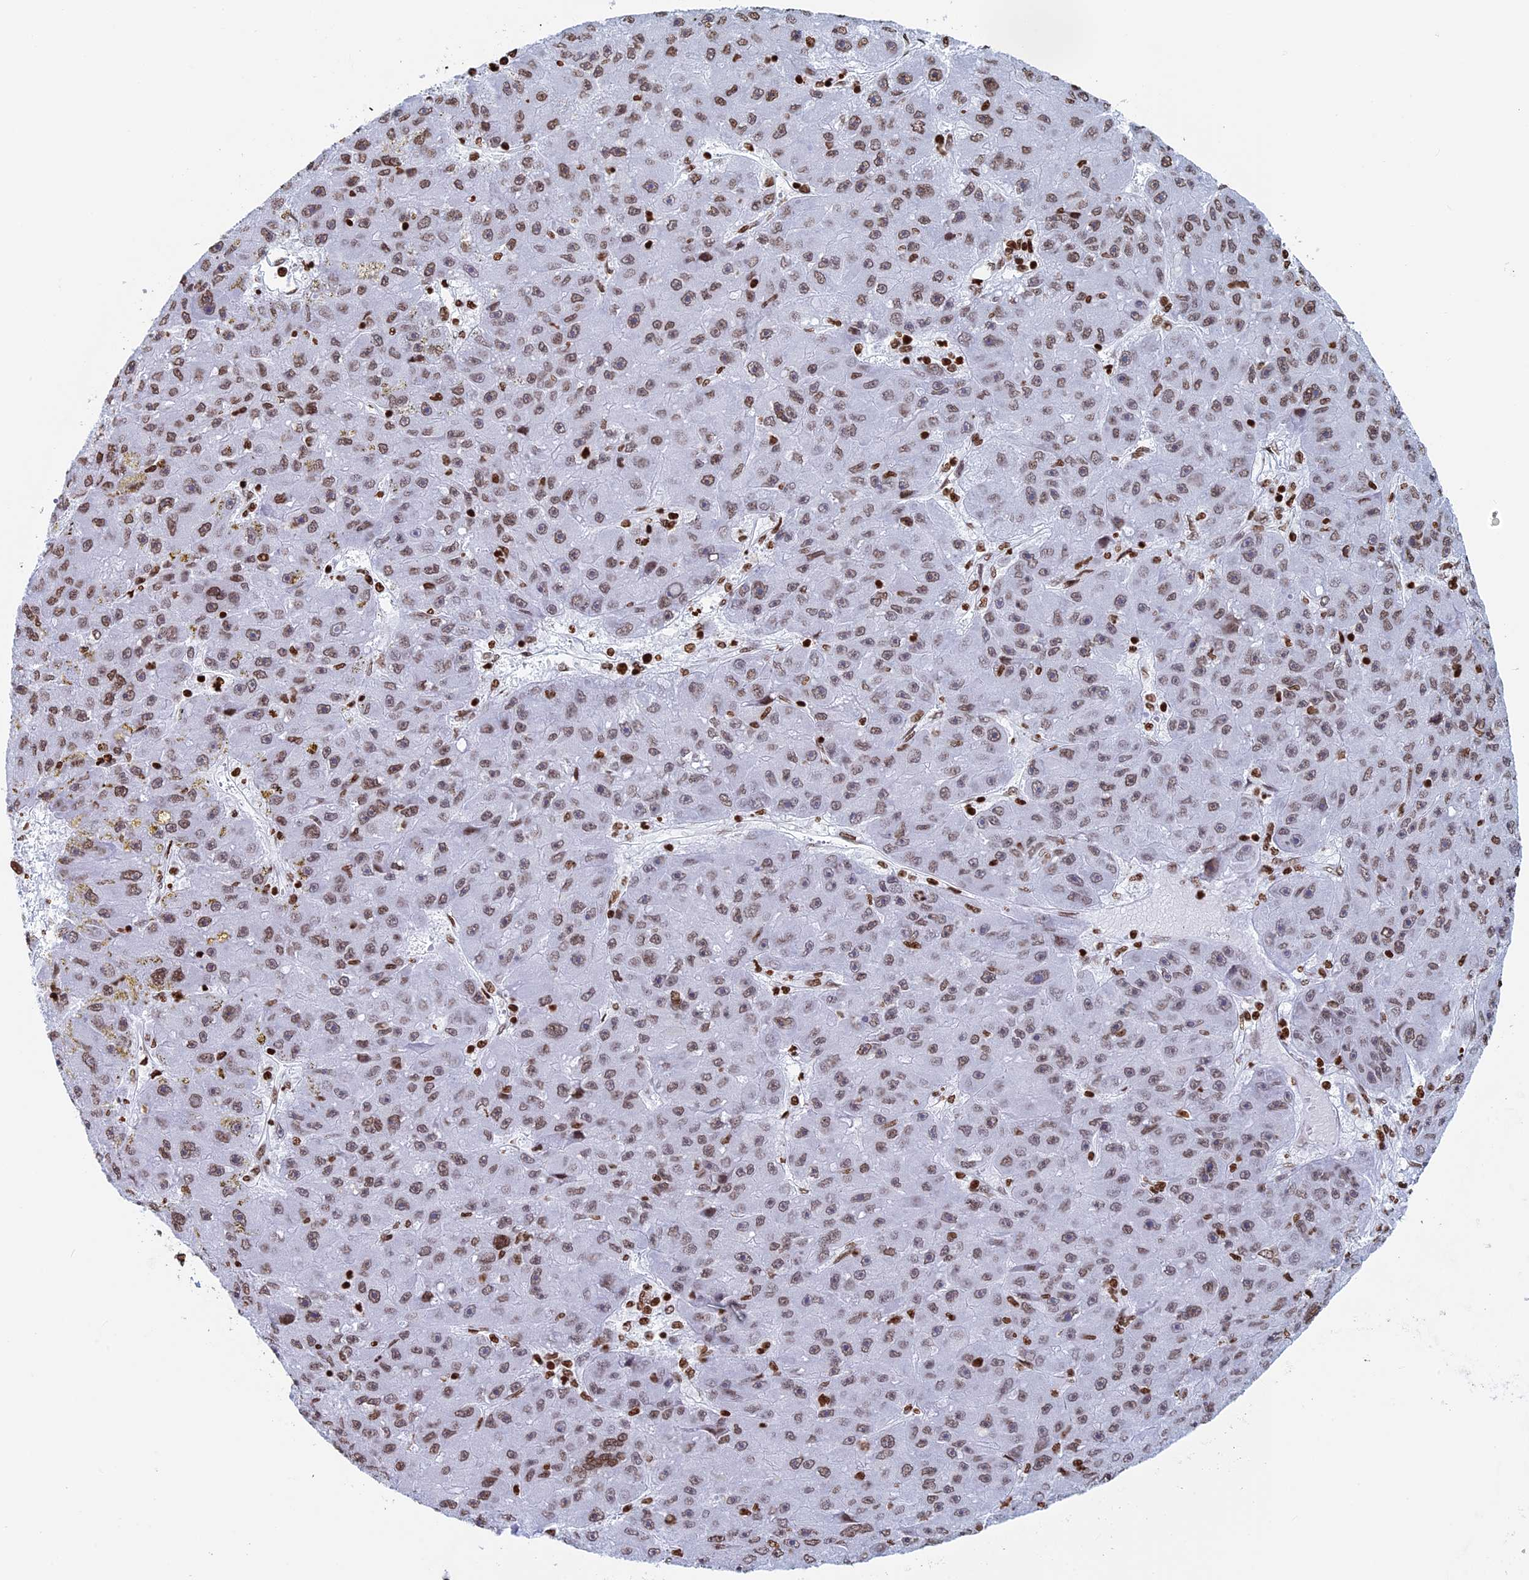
{"staining": {"intensity": "moderate", "quantity": "25%-75%", "location": "nuclear"}, "tissue": "liver cancer", "cell_type": "Tumor cells", "image_type": "cancer", "snomed": [{"axis": "morphology", "description": "Carcinoma, Hepatocellular, NOS"}, {"axis": "topography", "description": "Liver"}], "caption": "Liver hepatocellular carcinoma stained with a protein marker reveals moderate staining in tumor cells.", "gene": "APOBEC3A", "patient": {"sex": "male", "age": 67}}